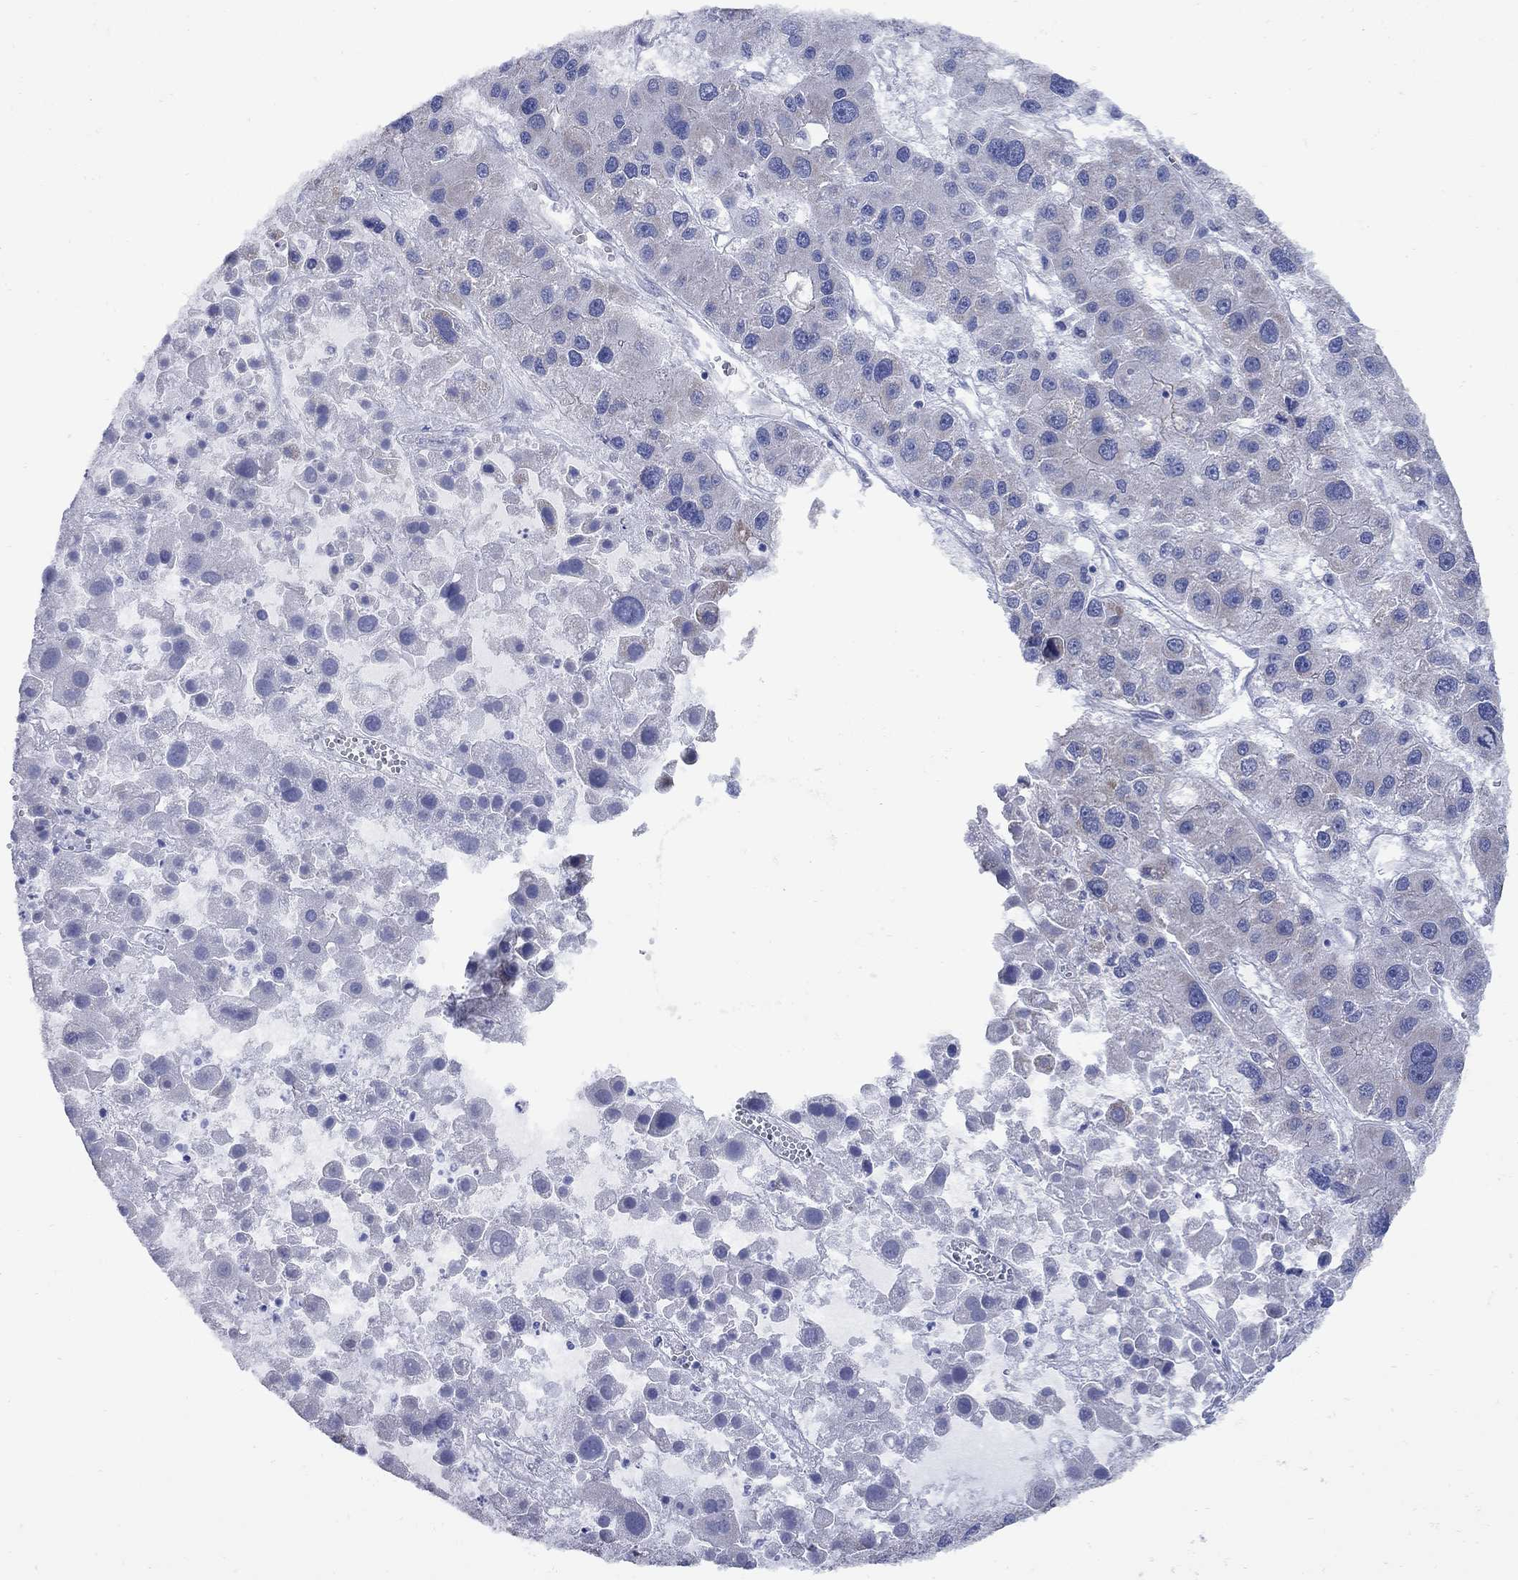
{"staining": {"intensity": "negative", "quantity": "none", "location": "none"}, "tissue": "liver cancer", "cell_type": "Tumor cells", "image_type": "cancer", "snomed": [{"axis": "morphology", "description": "Carcinoma, Hepatocellular, NOS"}, {"axis": "topography", "description": "Liver"}], "caption": "IHC histopathology image of human hepatocellular carcinoma (liver) stained for a protein (brown), which demonstrates no positivity in tumor cells. Nuclei are stained in blue.", "gene": "PDZD3", "patient": {"sex": "male", "age": 73}}